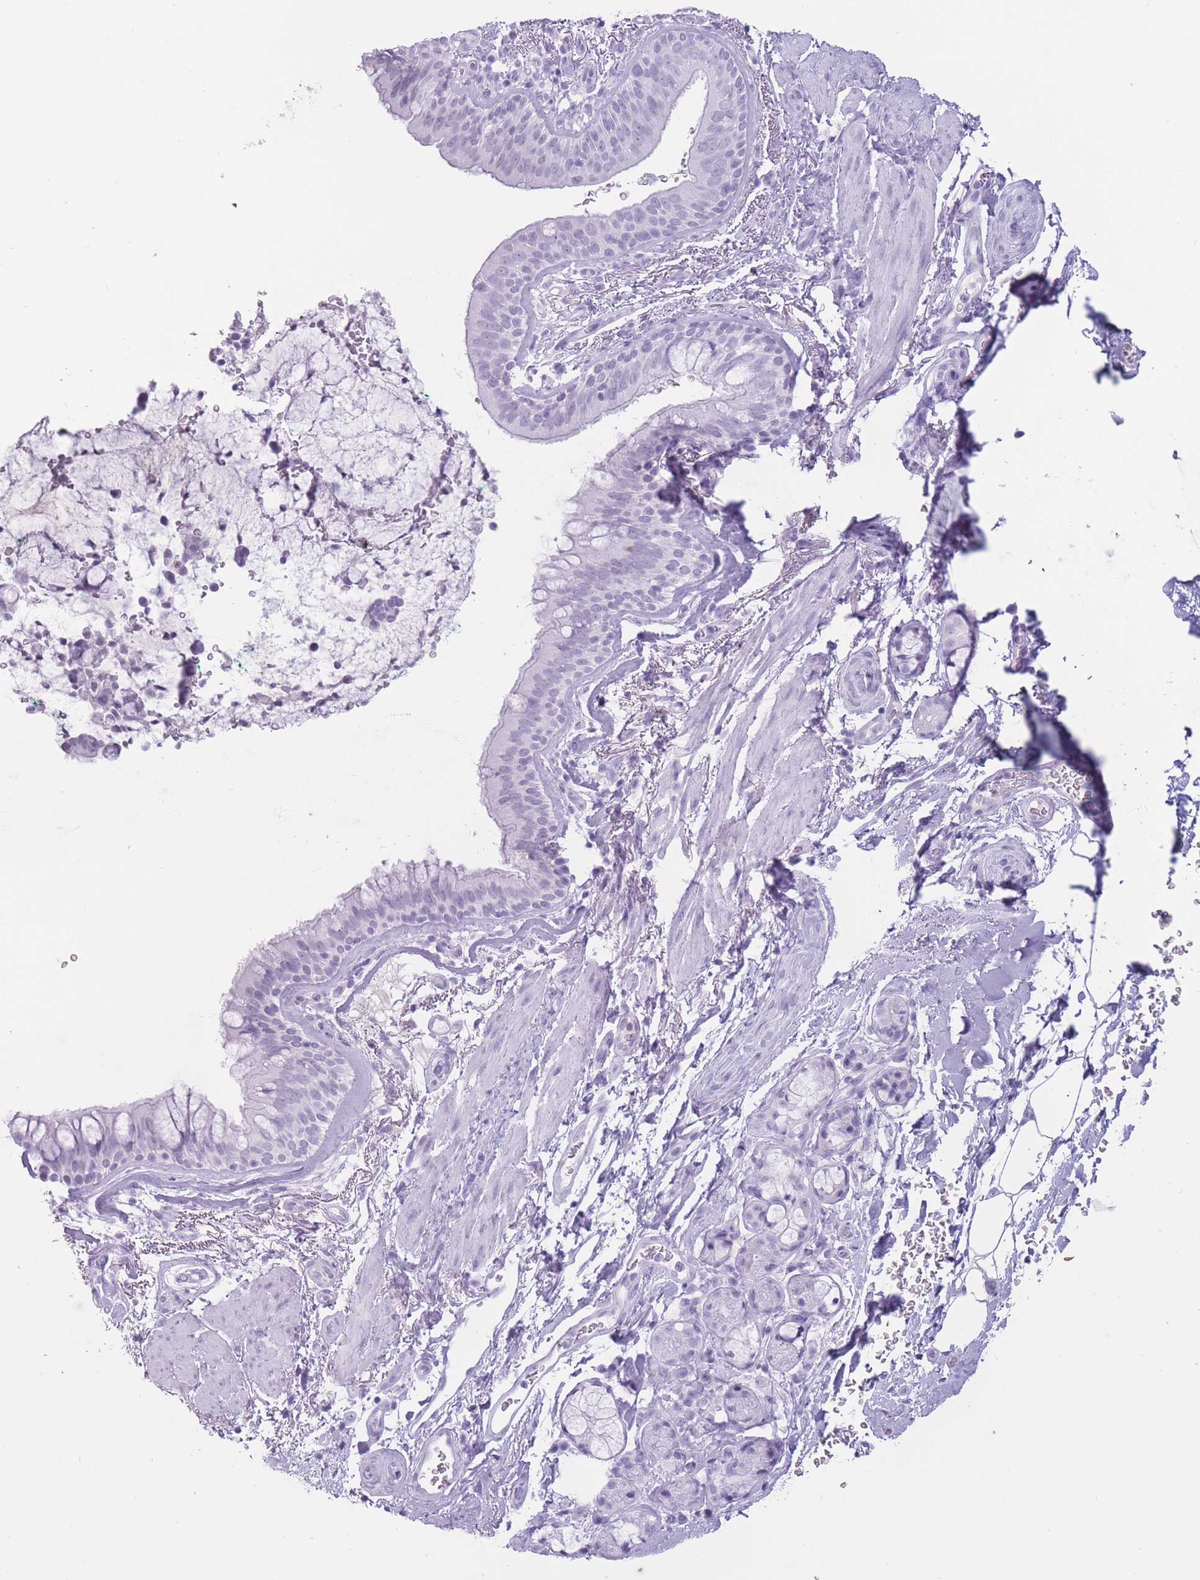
{"staining": {"intensity": "negative", "quantity": "none", "location": "none"}, "tissue": "adipose tissue", "cell_type": "Adipocytes", "image_type": "normal", "snomed": [{"axis": "morphology", "description": "Normal tissue, NOS"}, {"axis": "topography", "description": "Cartilage tissue"}, {"axis": "topography", "description": "Bronchus"}], "caption": "DAB (3,3'-diaminobenzidine) immunohistochemical staining of normal adipose tissue displays no significant staining in adipocytes.", "gene": "PNMA3", "patient": {"sex": "female", "age": 72}}